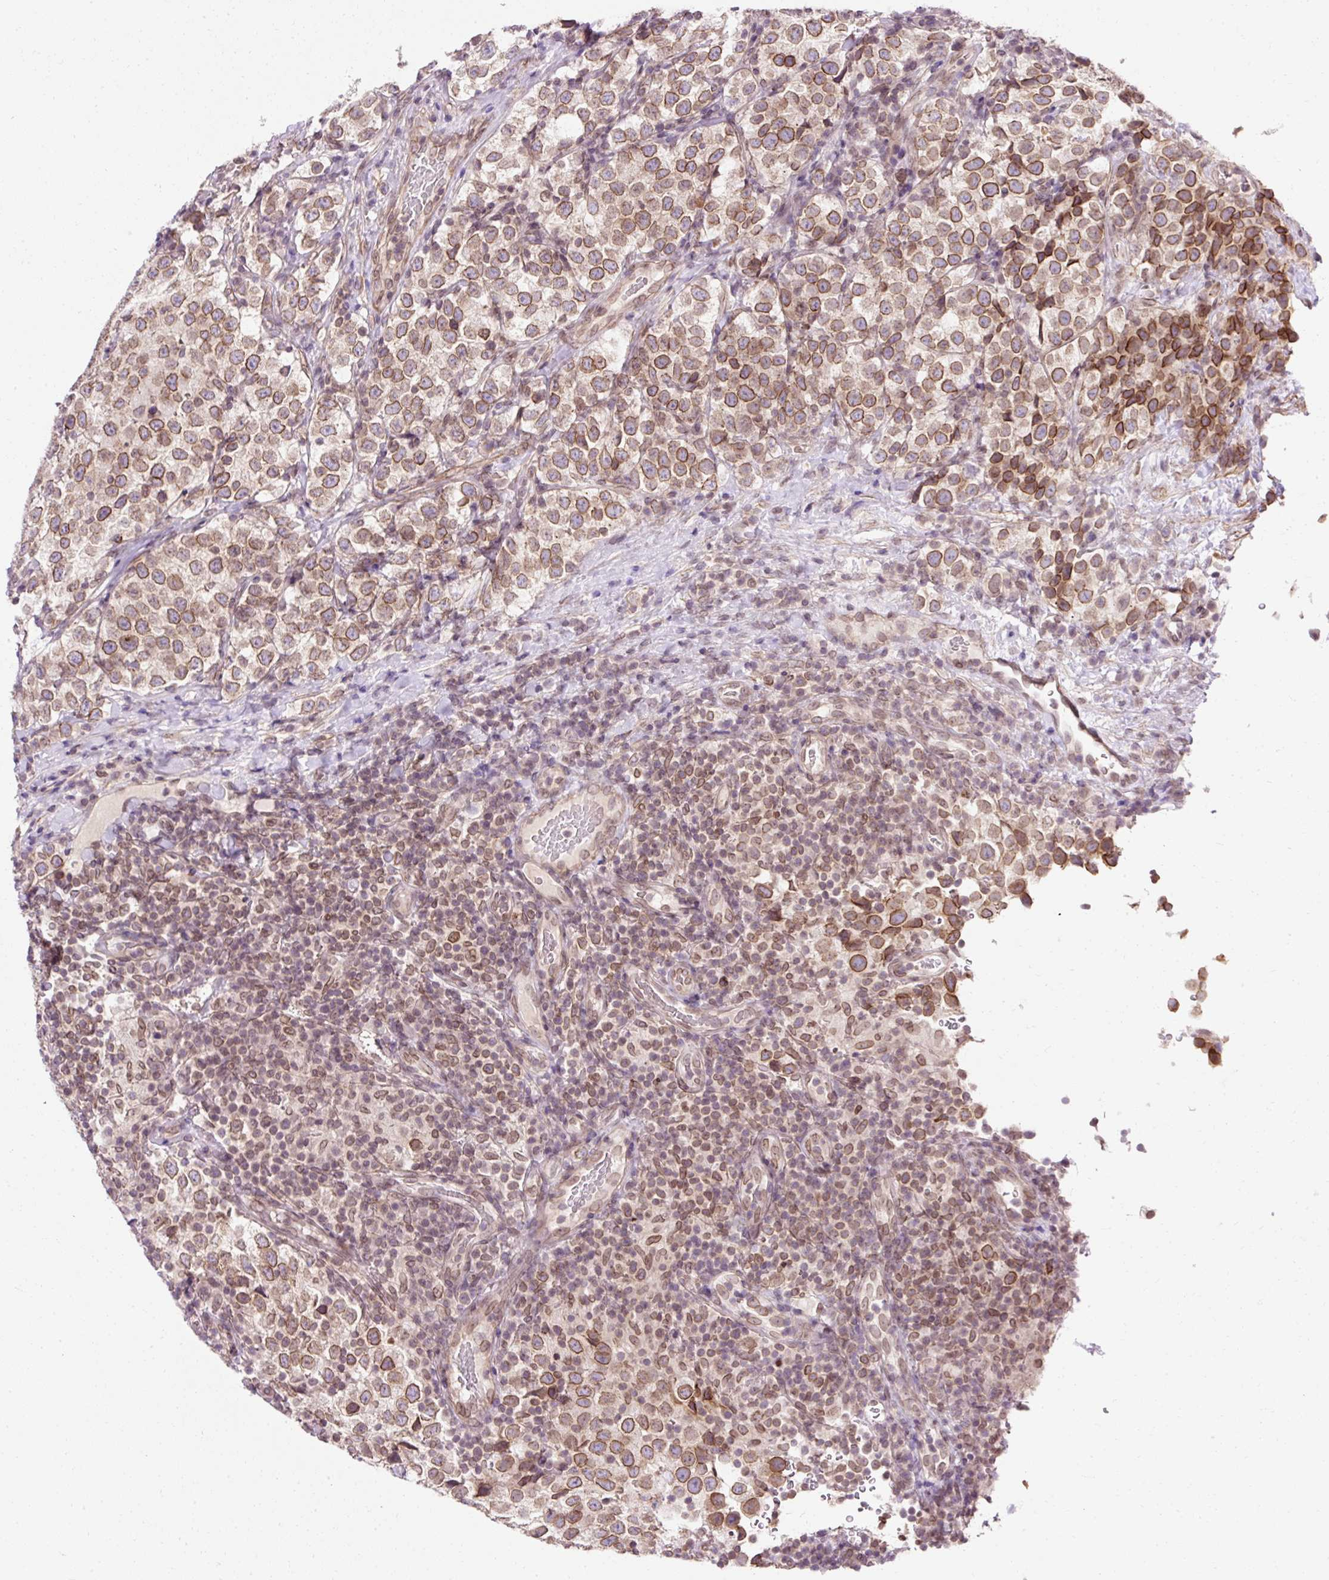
{"staining": {"intensity": "moderate", "quantity": ">75%", "location": "cytoplasmic/membranous,nuclear"}, "tissue": "testis cancer", "cell_type": "Tumor cells", "image_type": "cancer", "snomed": [{"axis": "morphology", "description": "Seminoma, NOS"}, {"axis": "topography", "description": "Testis"}], "caption": "A brown stain labels moderate cytoplasmic/membranous and nuclear positivity of a protein in human testis cancer tumor cells.", "gene": "ZNF610", "patient": {"sex": "male", "age": 34}}